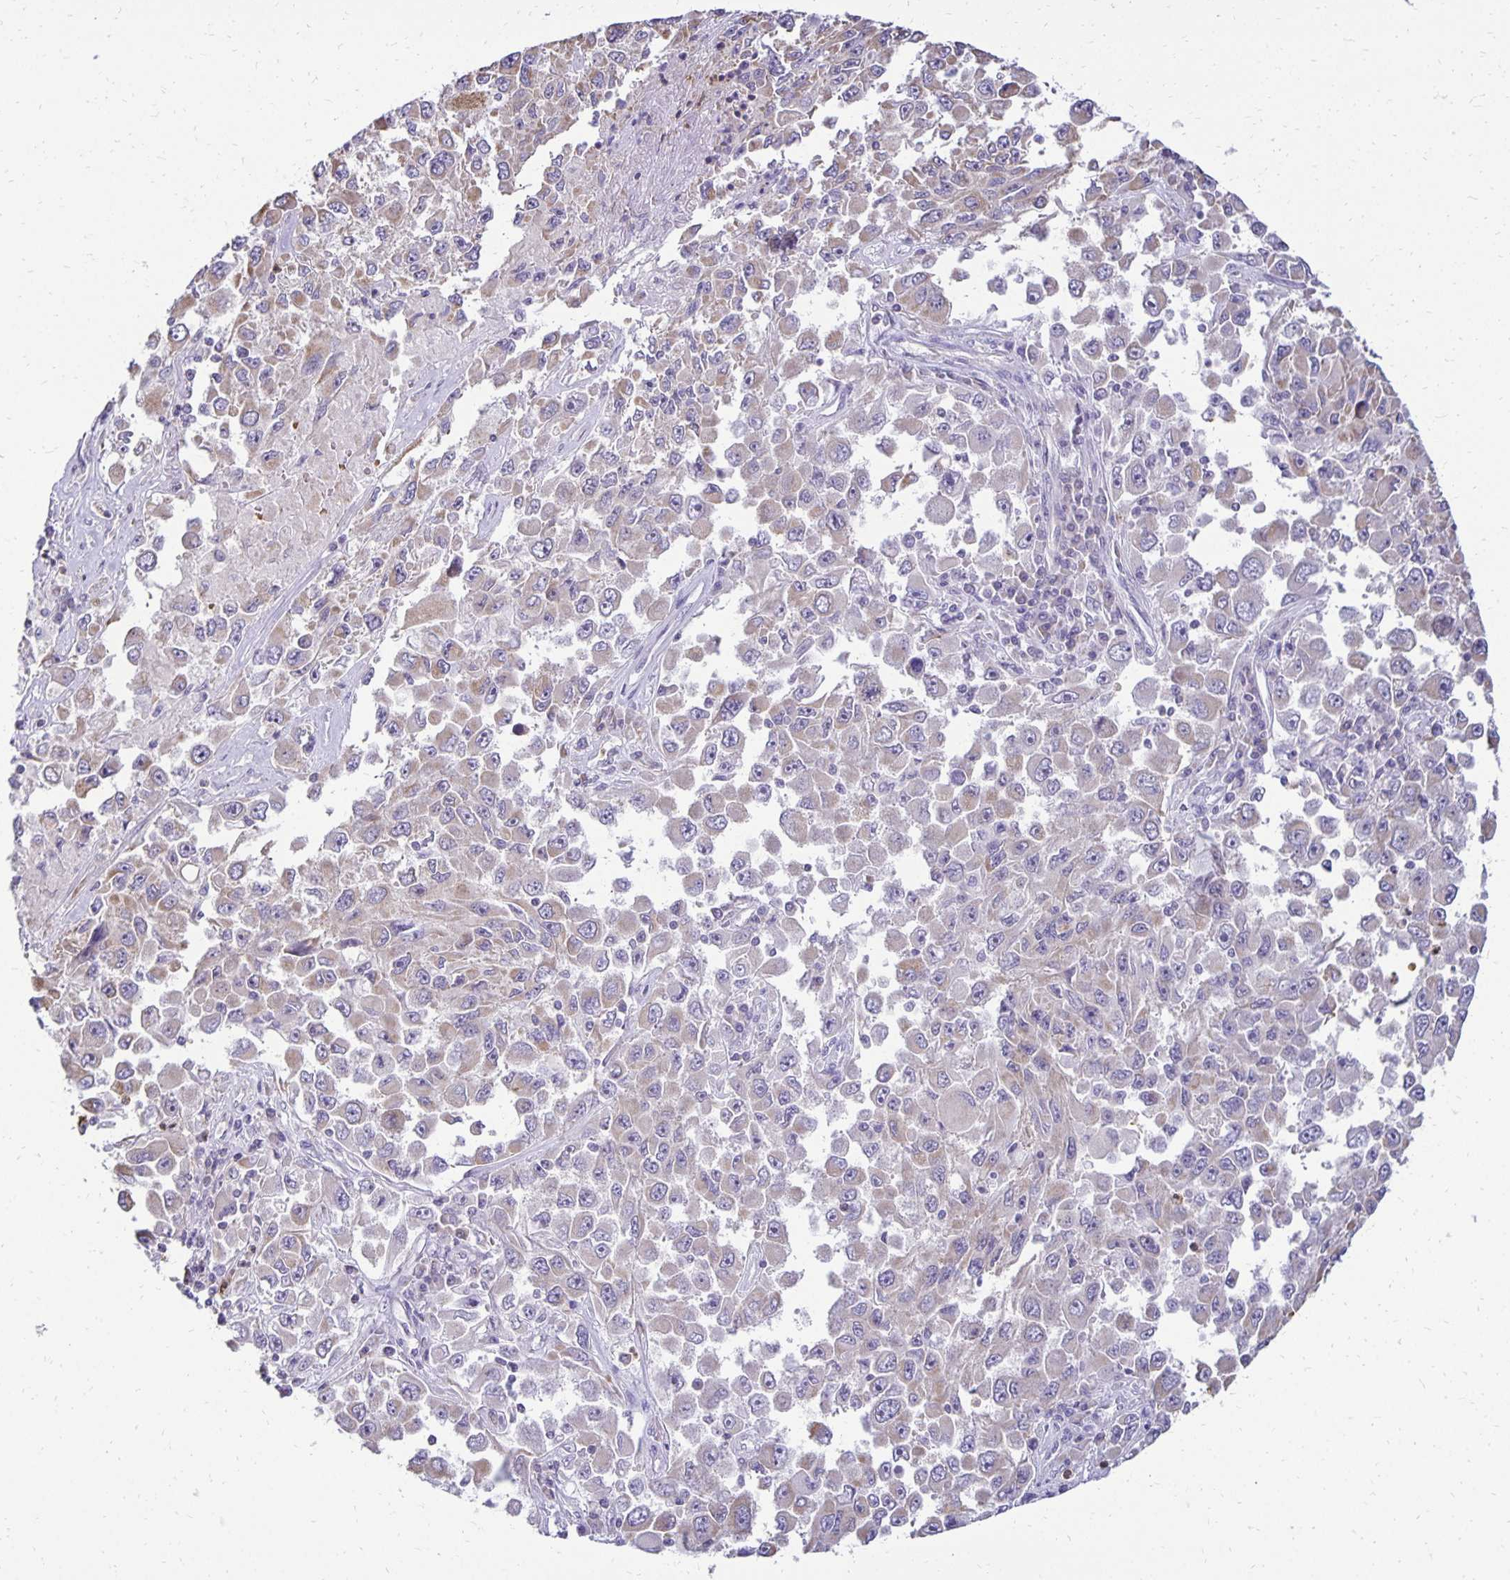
{"staining": {"intensity": "weak", "quantity": "<25%", "location": "cytoplasmic/membranous"}, "tissue": "melanoma", "cell_type": "Tumor cells", "image_type": "cancer", "snomed": [{"axis": "morphology", "description": "Malignant melanoma, Metastatic site"}, {"axis": "topography", "description": "Lymph node"}], "caption": "Image shows no protein positivity in tumor cells of malignant melanoma (metastatic site) tissue. Nuclei are stained in blue.", "gene": "FN3K", "patient": {"sex": "female", "age": 67}}